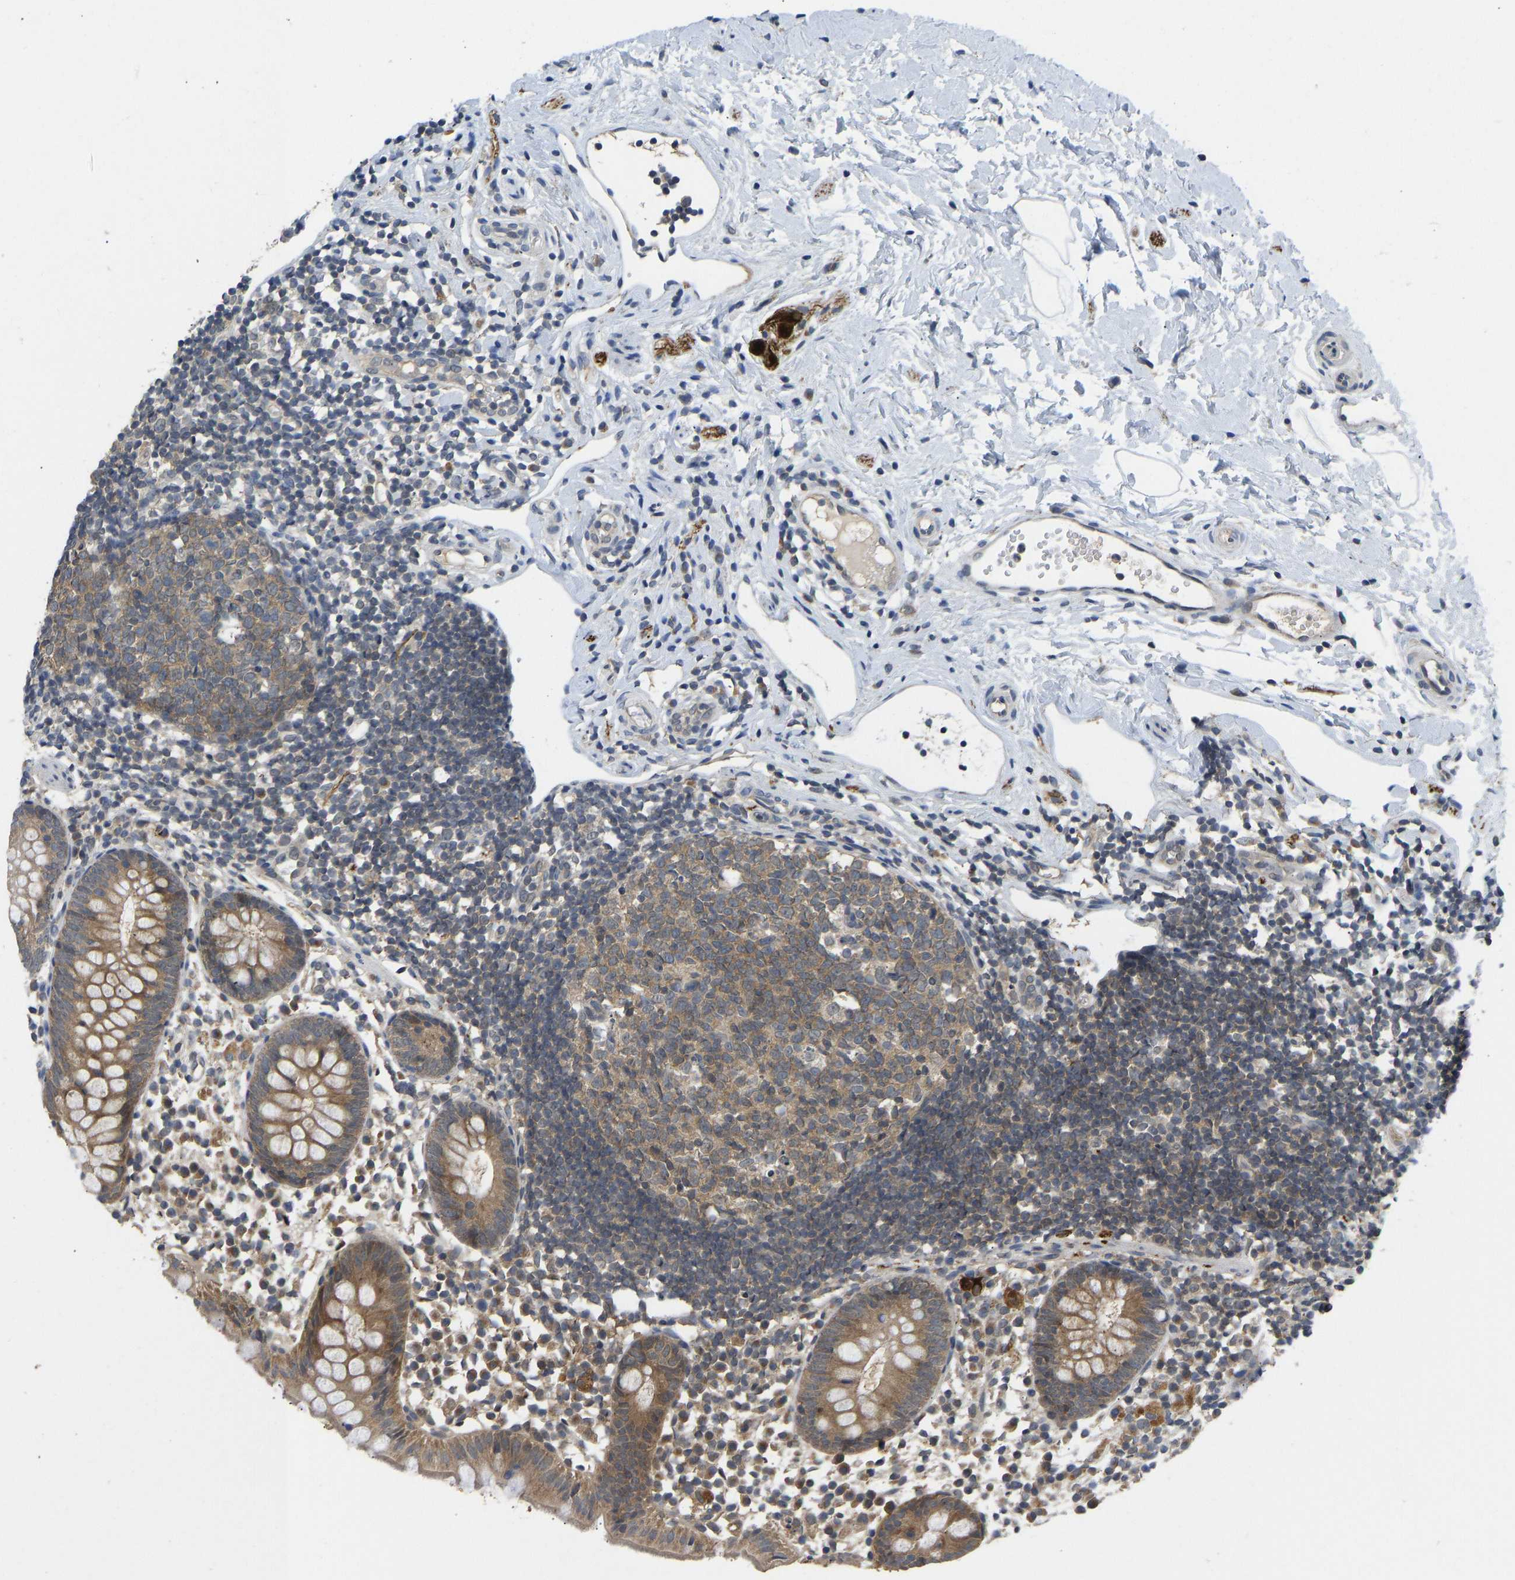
{"staining": {"intensity": "moderate", "quantity": ">75%", "location": "cytoplasmic/membranous"}, "tissue": "appendix", "cell_type": "Glandular cells", "image_type": "normal", "snomed": [{"axis": "morphology", "description": "Normal tissue, NOS"}, {"axis": "topography", "description": "Appendix"}], "caption": "Immunohistochemical staining of benign appendix displays >75% levels of moderate cytoplasmic/membranous protein expression in approximately >75% of glandular cells.", "gene": "NDRG3", "patient": {"sex": "female", "age": 20}}